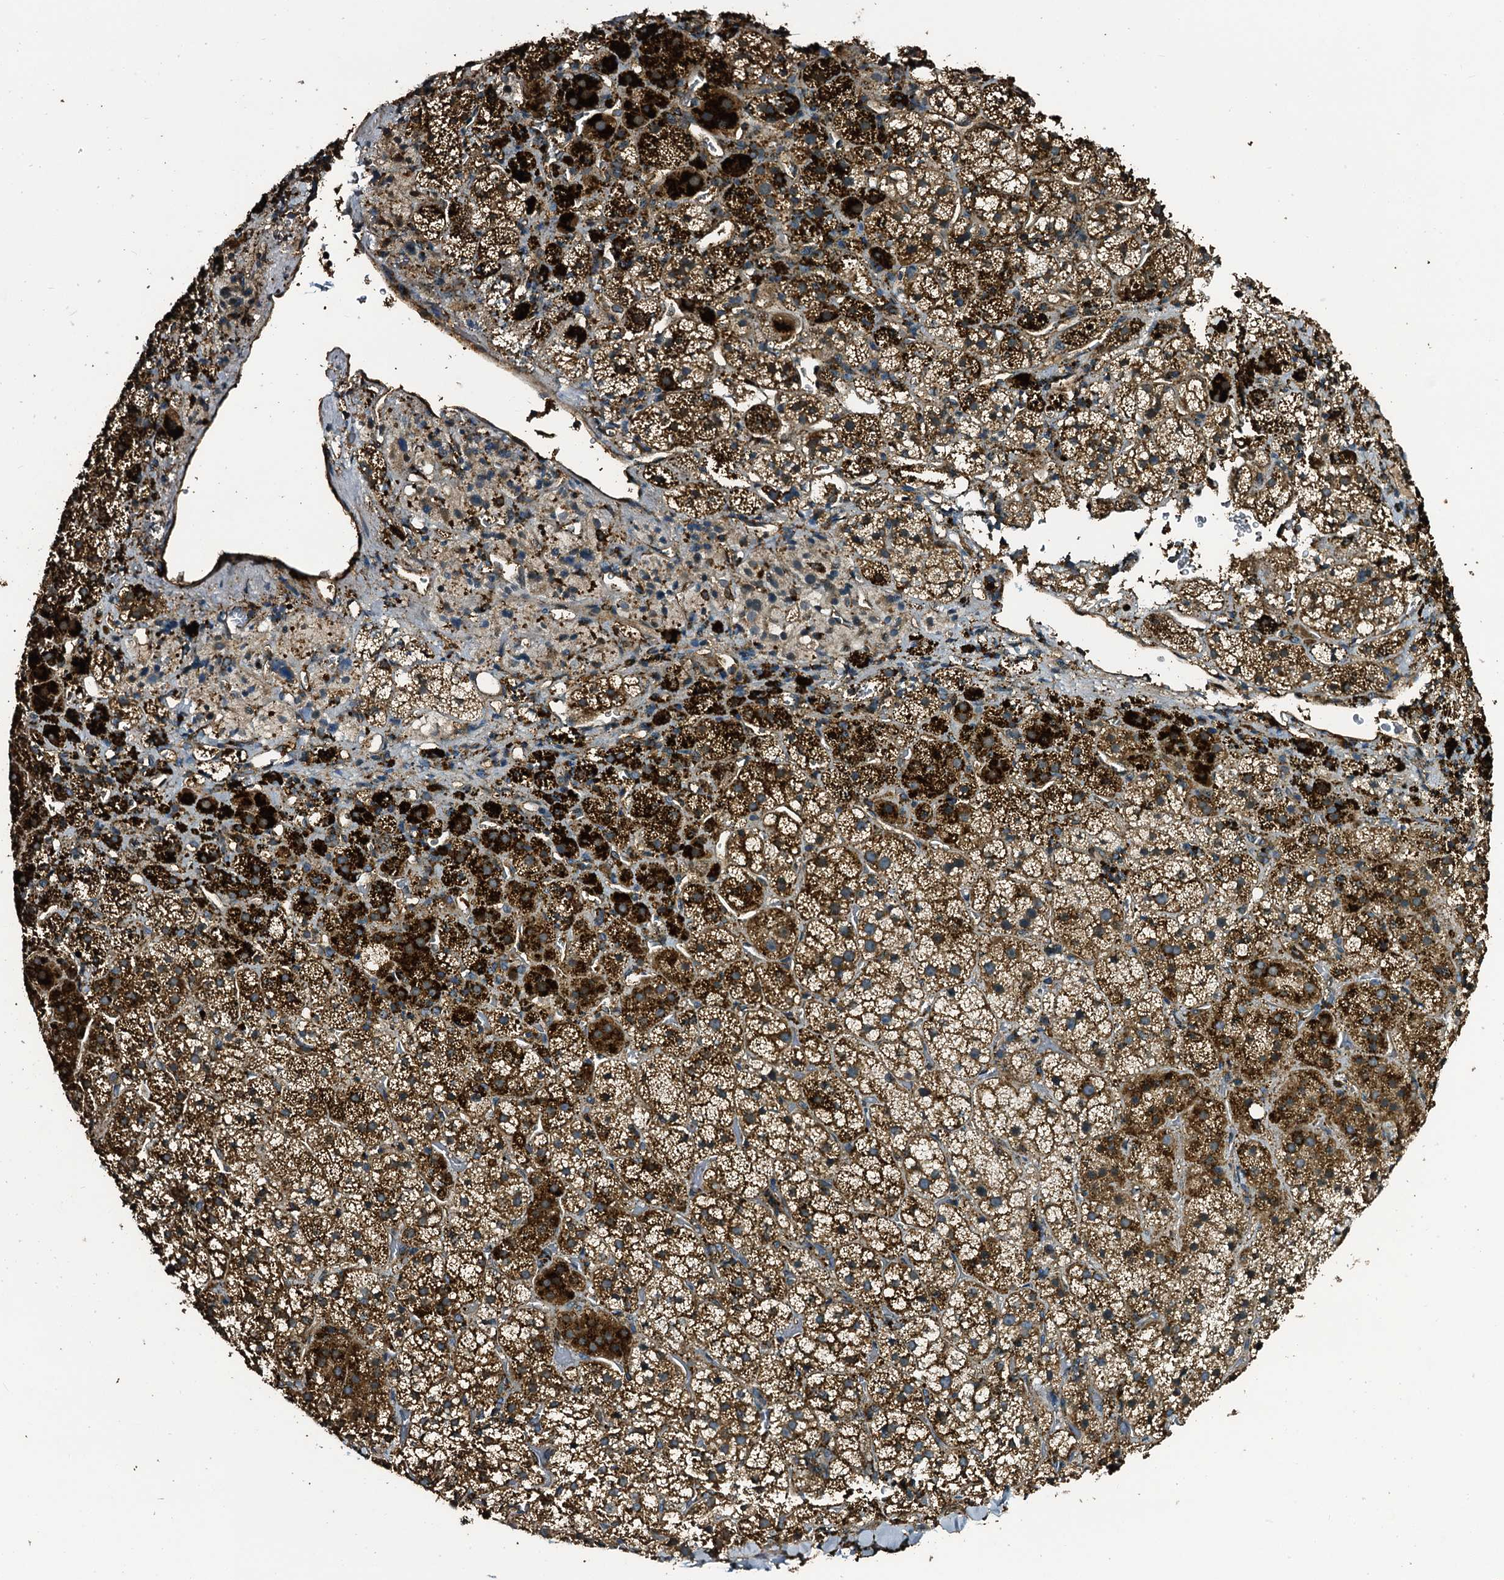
{"staining": {"intensity": "strong", "quantity": ">75%", "location": "cytoplasmic/membranous"}, "tissue": "adrenal gland", "cell_type": "Glandular cells", "image_type": "normal", "snomed": [{"axis": "morphology", "description": "Normal tissue, NOS"}, {"axis": "topography", "description": "Adrenal gland"}], "caption": "A high amount of strong cytoplasmic/membranous positivity is identified in about >75% of glandular cells in normal adrenal gland.", "gene": "TPGS2", "patient": {"sex": "female", "age": 44}}